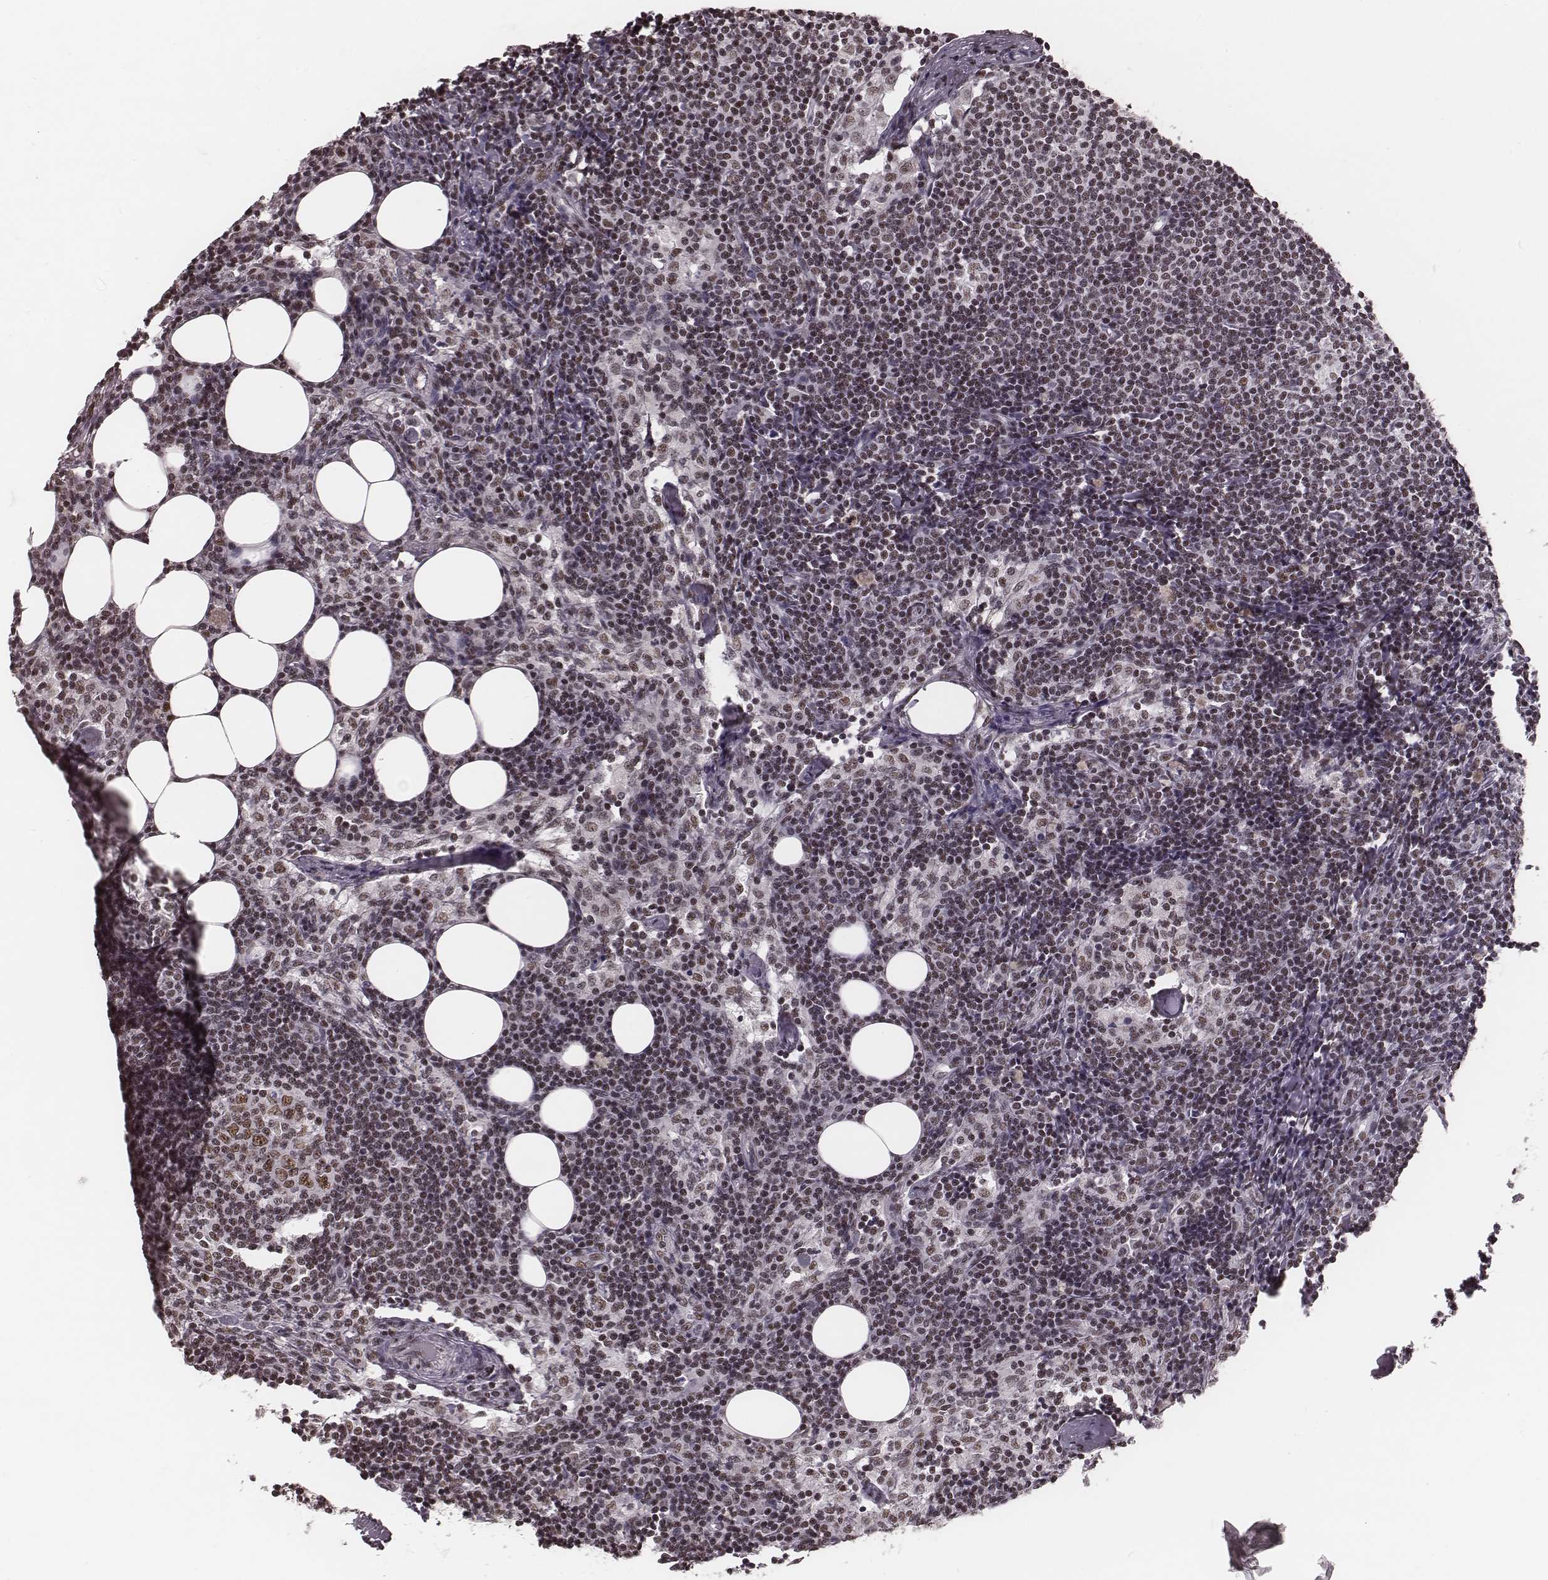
{"staining": {"intensity": "strong", "quantity": ">75%", "location": "nuclear"}, "tissue": "lymph node", "cell_type": "Non-germinal center cells", "image_type": "normal", "snomed": [{"axis": "morphology", "description": "Normal tissue, NOS"}, {"axis": "topography", "description": "Lymph node"}], "caption": "The immunohistochemical stain shows strong nuclear staining in non-germinal center cells of unremarkable lymph node.", "gene": "LUC7L", "patient": {"sex": "female", "age": 52}}